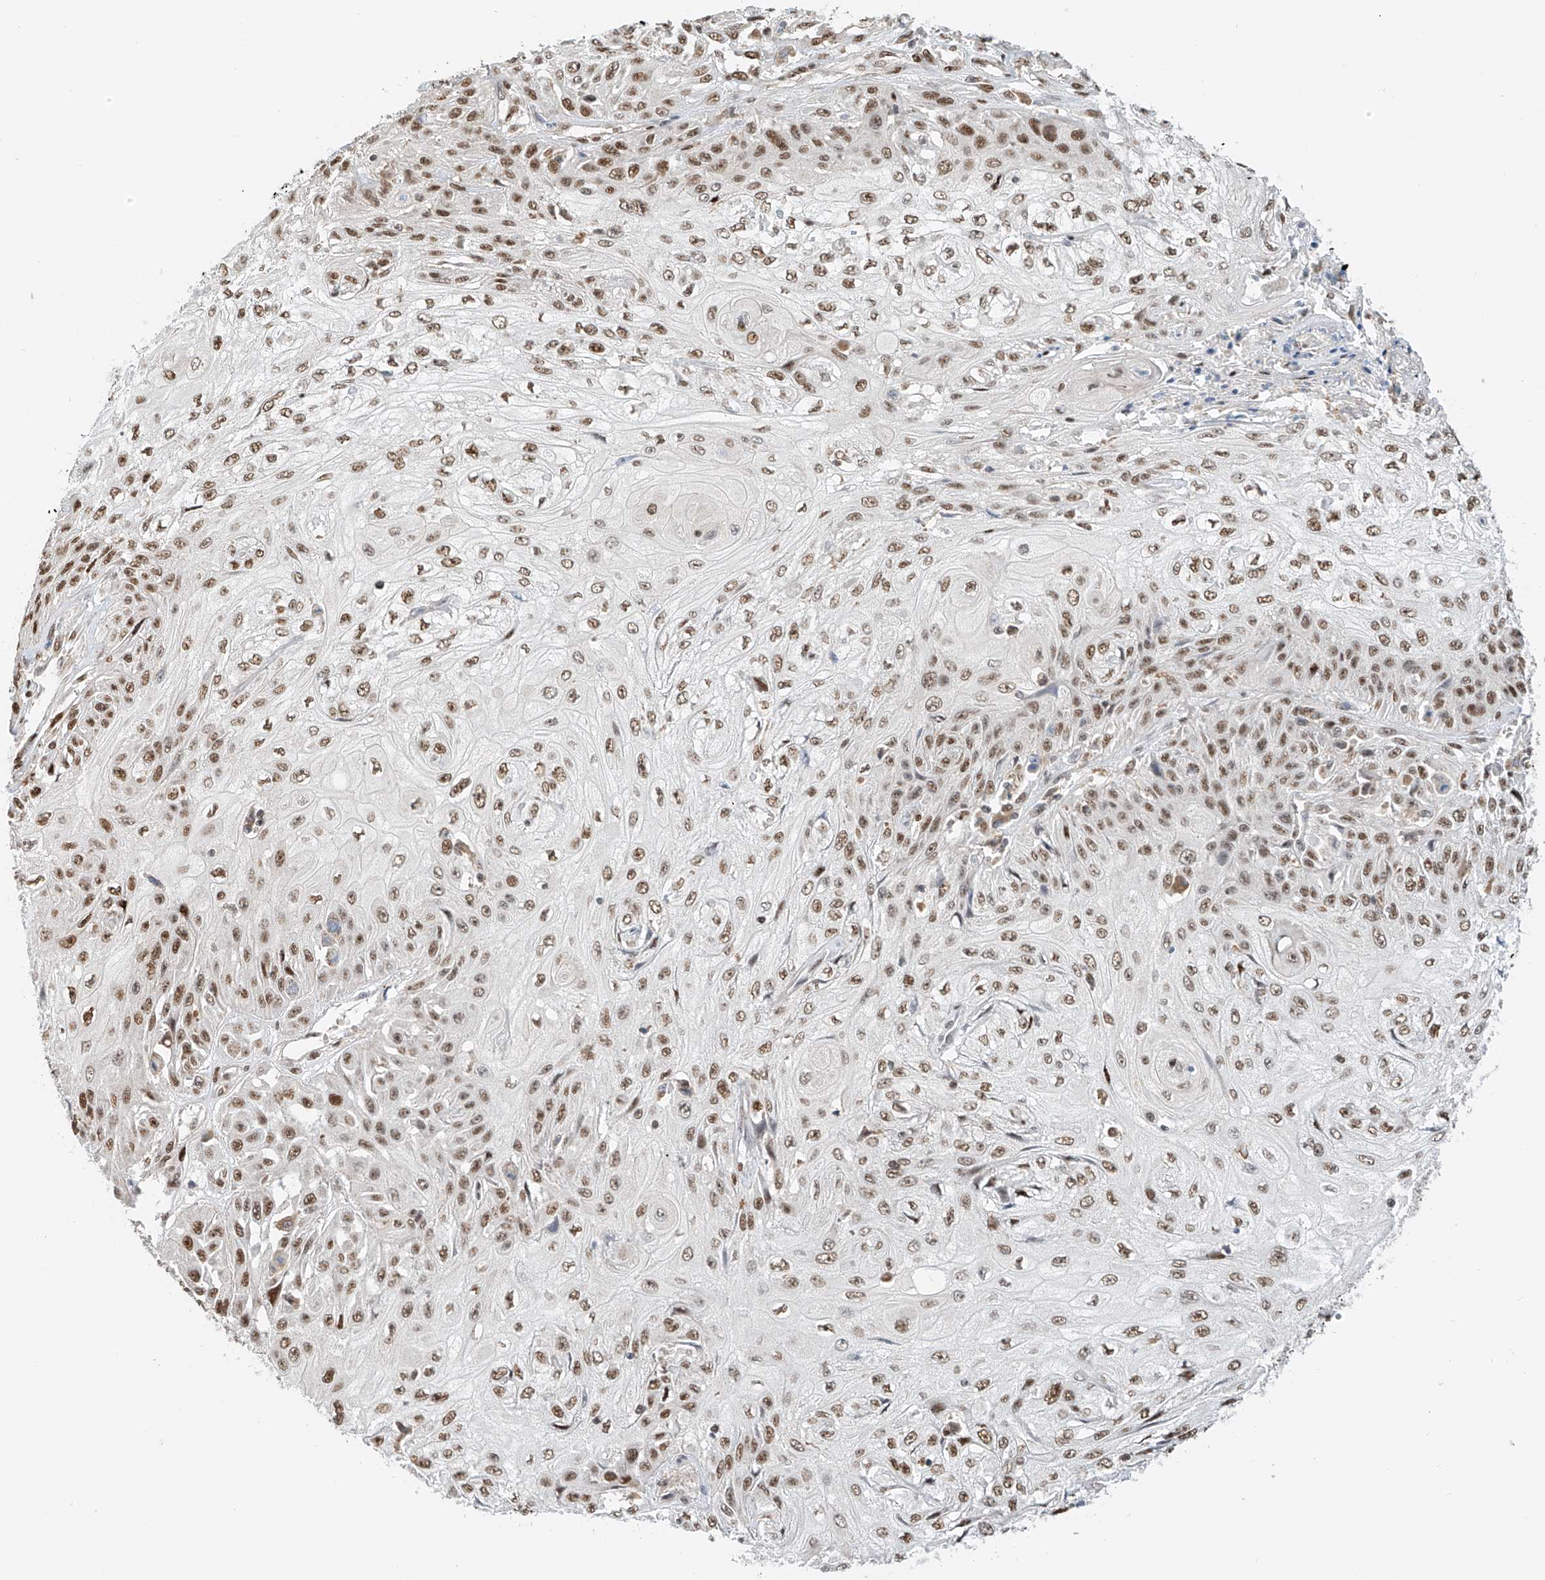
{"staining": {"intensity": "moderate", "quantity": ">75%", "location": "nuclear"}, "tissue": "skin cancer", "cell_type": "Tumor cells", "image_type": "cancer", "snomed": [{"axis": "morphology", "description": "Squamous cell carcinoma, NOS"}, {"axis": "morphology", "description": "Squamous cell carcinoma, metastatic, NOS"}, {"axis": "topography", "description": "Skin"}, {"axis": "topography", "description": "Lymph node"}], "caption": "Immunohistochemical staining of human skin metastatic squamous cell carcinoma demonstrates medium levels of moderate nuclear expression in about >75% of tumor cells.", "gene": "ZNF514", "patient": {"sex": "male", "age": 75}}